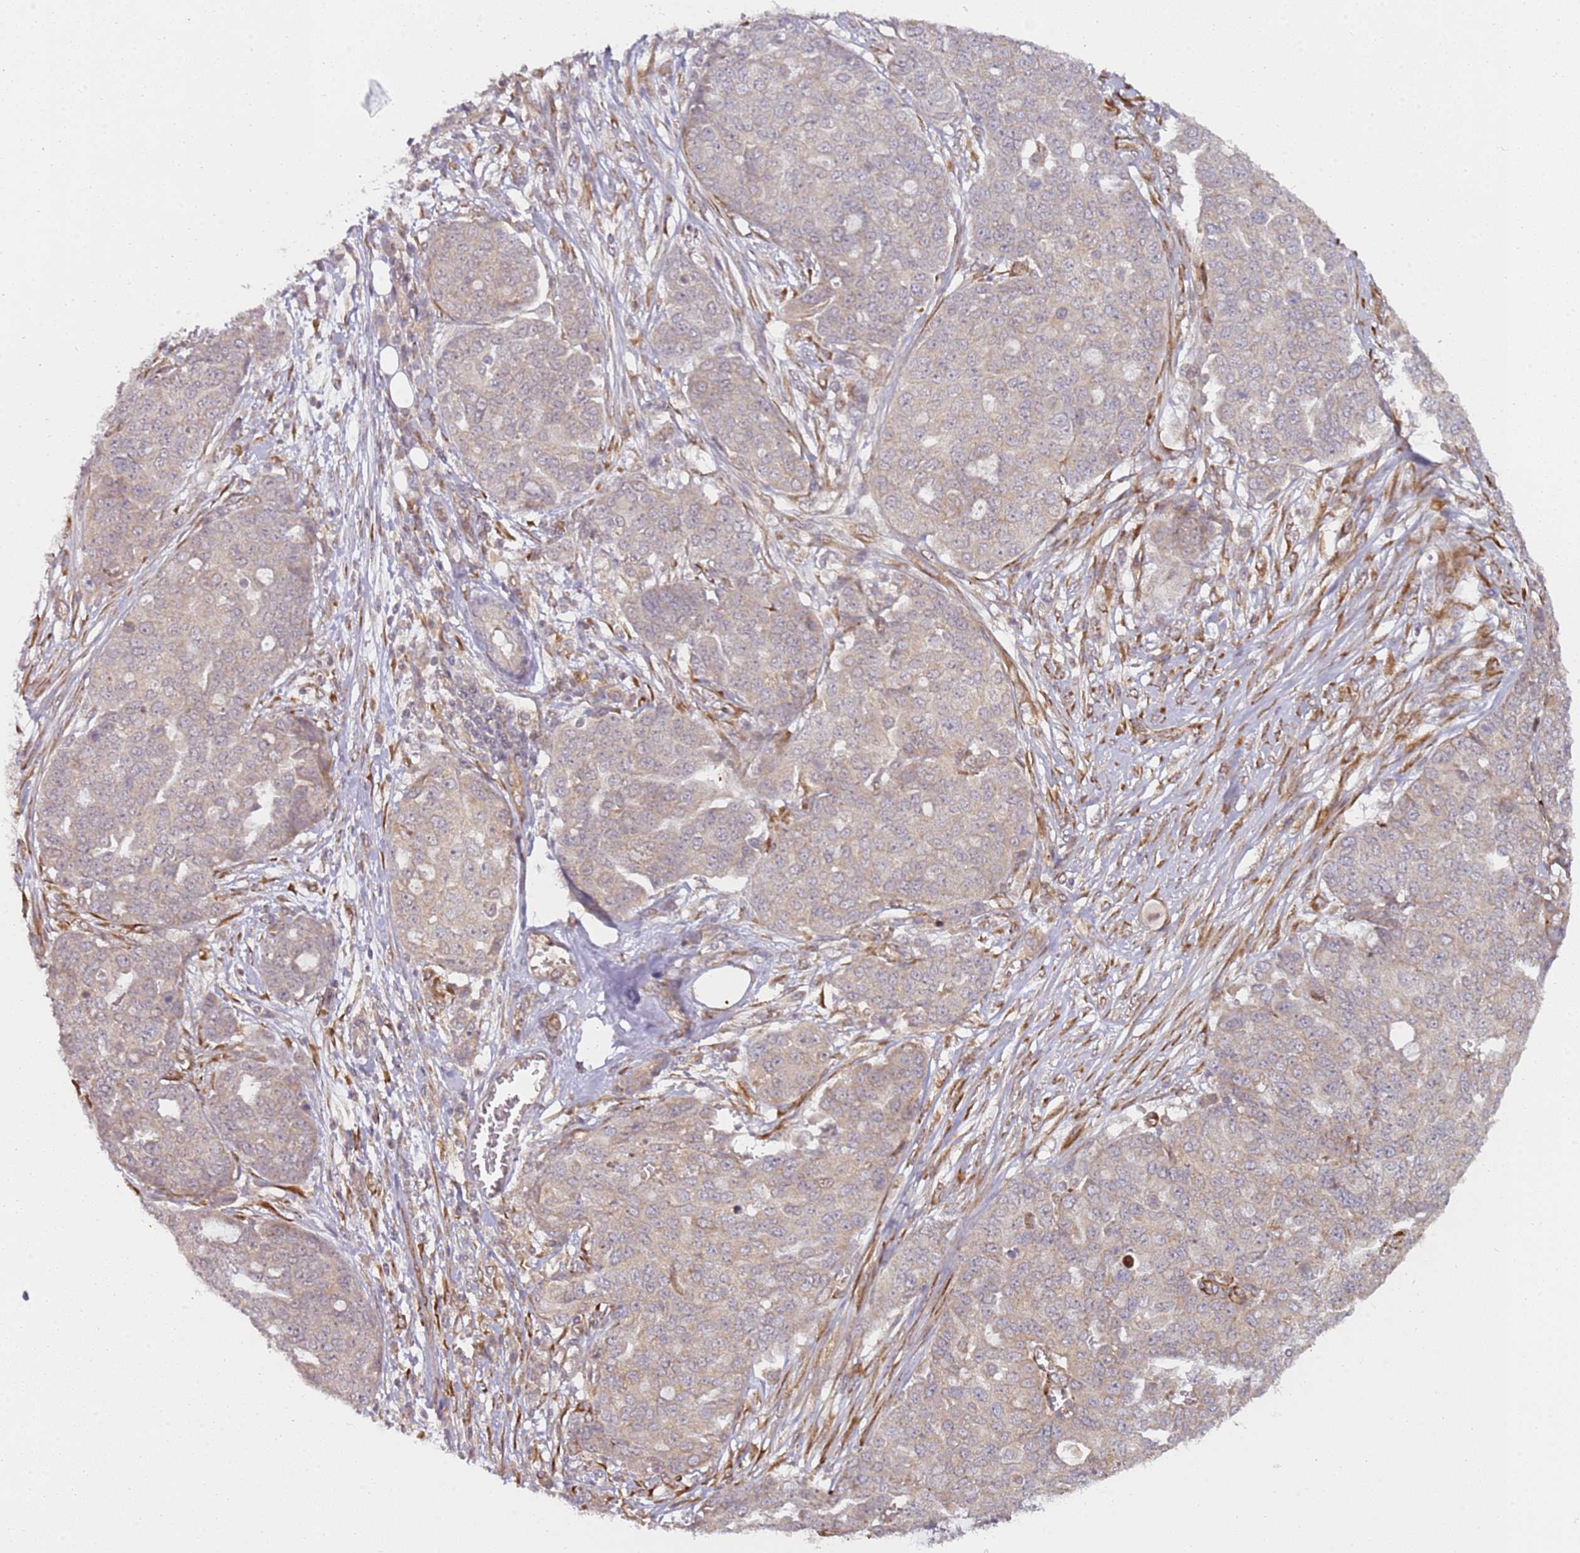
{"staining": {"intensity": "weak", "quantity": "<25%", "location": "cytoplasmic/membranous"}, "tissue": "ovarian cancer", "cell_type": "Tumor cells", "image_type": "cancer", "snomed": [{"axis": "morphology", "description": "Cystadenocarcinoma, serous, NOS"}, {"axis": "topography", "description": "Soft tissue"}, {"axis": "topography", "description": "Ovary"}], "caption": "Immunohistochemistry image of neoplastic tissue: serous cystadenocarcinoma (ovarian) stained with DAB (3,3'-diaminobenzidine) demonstrates no significant protein expression in tumor cells.", "gene": "GRAP", "patient": {"sex": "female", "age": 57}}